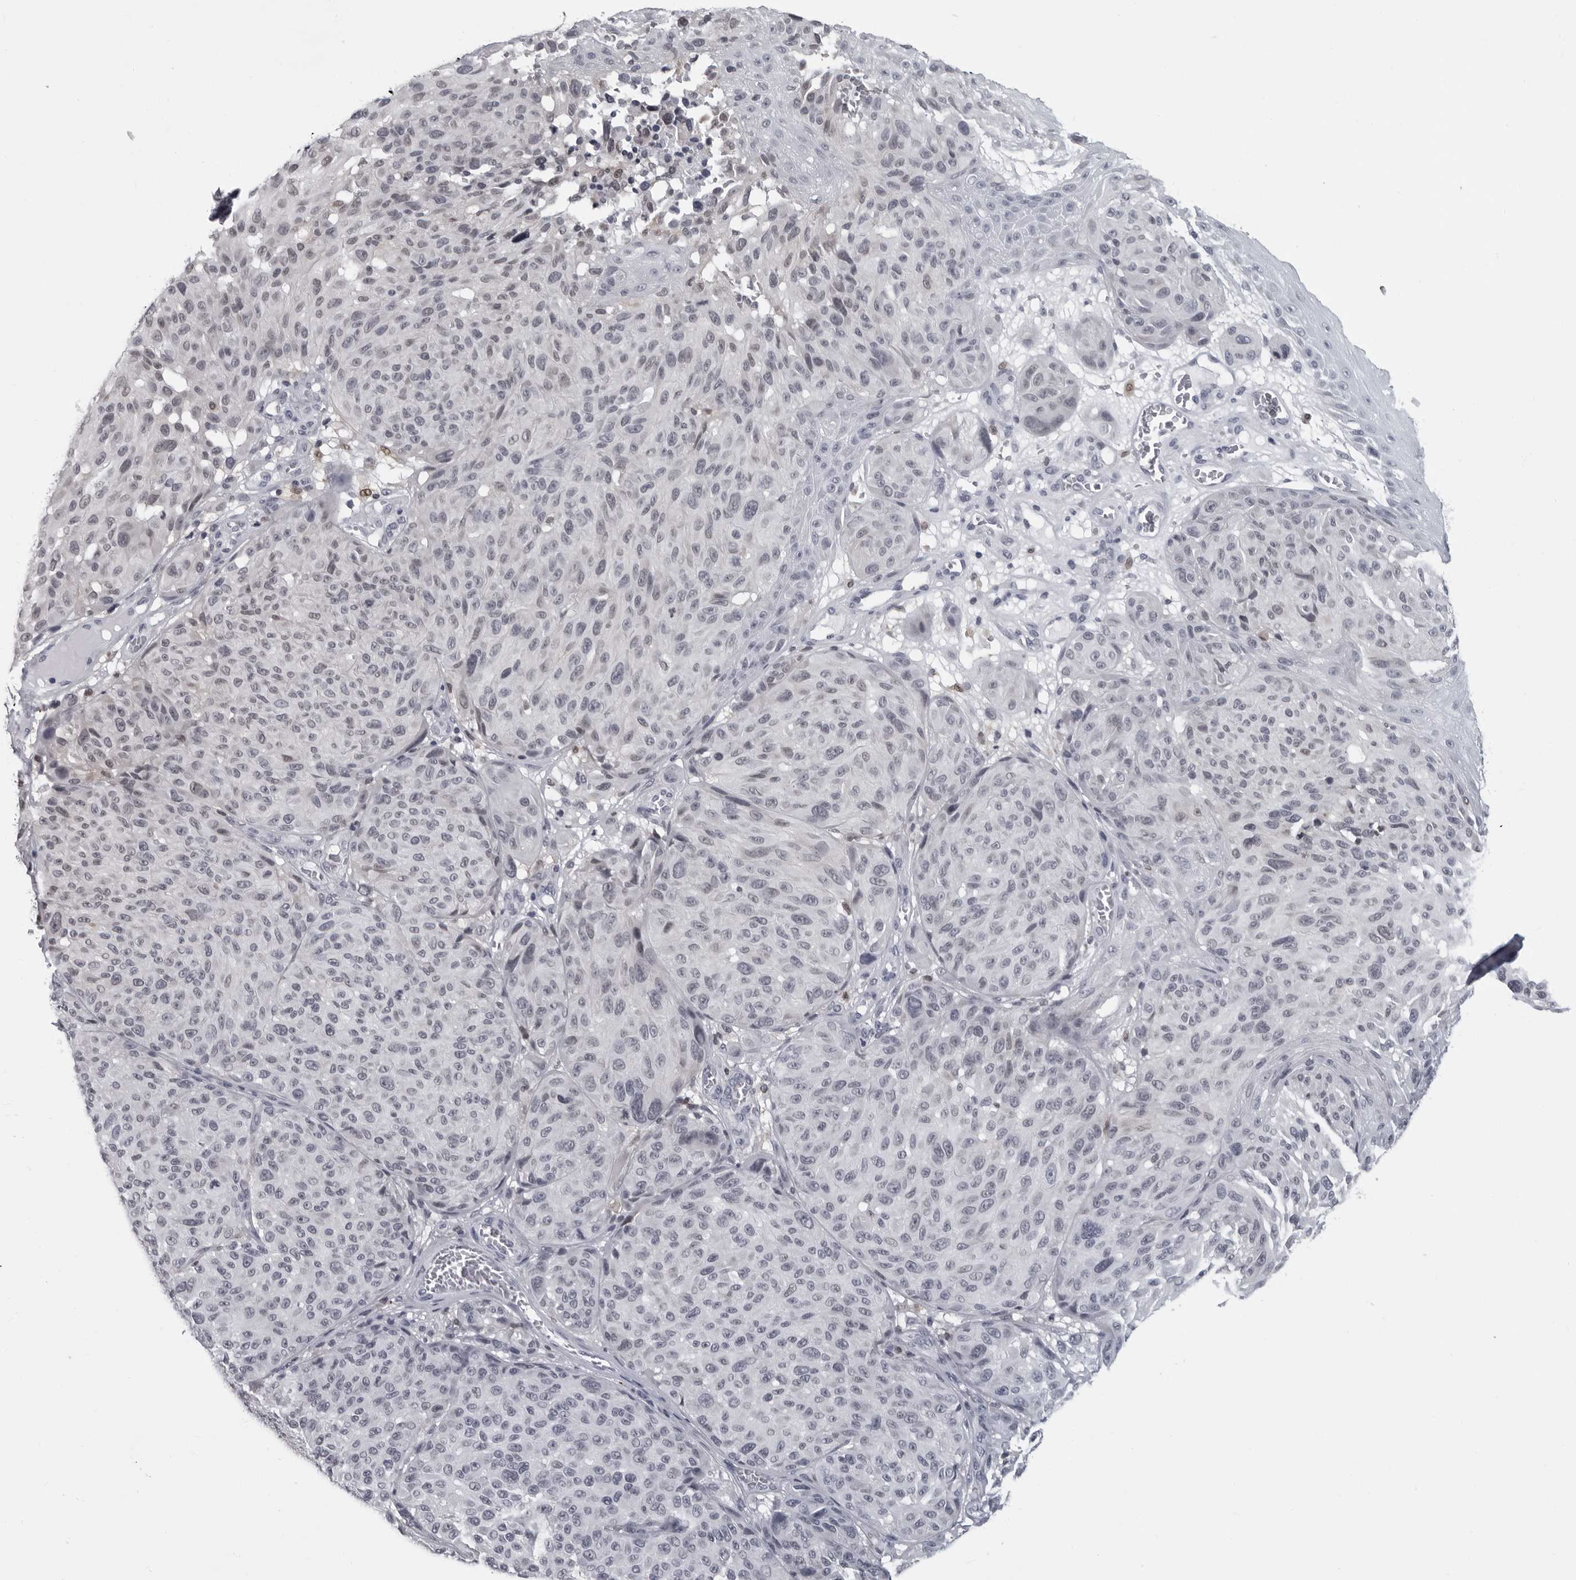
{"staining": {"intensity": "negative", "quantity": "none", "location": "none"}, "tissue": "melanoma", "cell_type": "Tumor cells", "image_type": "cancer", "snomed": [{"axis": "morphology", "description": "Malignant melanoma, NOS"}, {"axis": "topography", "description": "Skin"}], "caption": "DAB immunohistochemical staining of human melanoma demonstrates no significant positivity in tumor cells.", "gene": "LZIC", "patient": {"sex": "male", "age": 83}}